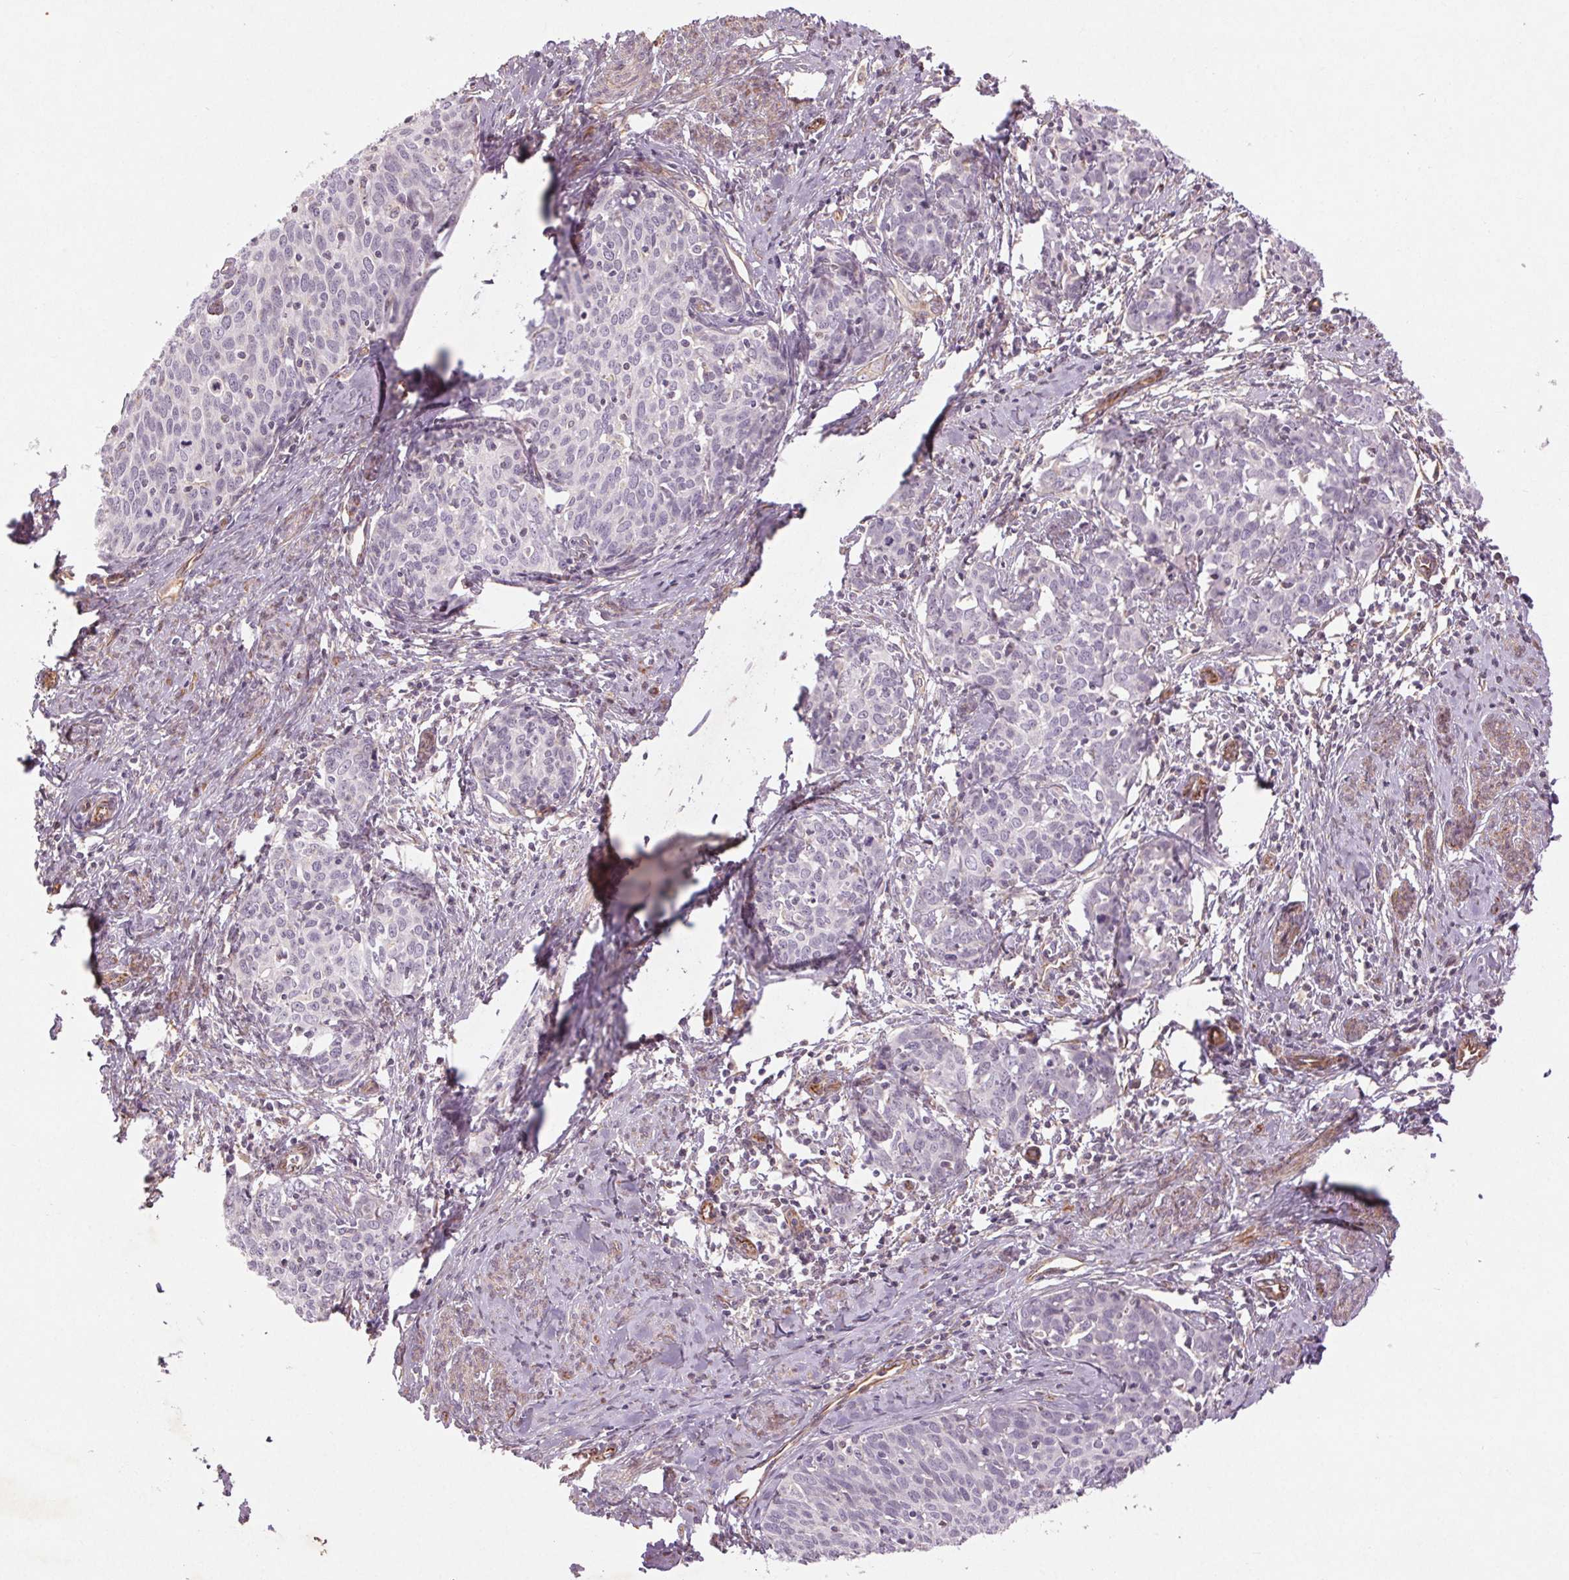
{"staining": {"intensity": "negative", "quantity": "none", "location": "none"}, "tissue": "cervical cancer", "cell_type": "Tumor cells", "image_type": "cancer", "snomed": [{"axis": "morphology", "description": "Squamous cell carcinoma, NOS"}, {"axis": "topography", "description": "Cervix"}], "caption": "DAB (3,3'-diaminobenzidine) immunohistochemical staining of cervical cancer (squamous cell carcinoma) reveals no significant positivity in tumor cells.", "gene": "CCSER1", "patient": {"sex": "female", "age": 62}}